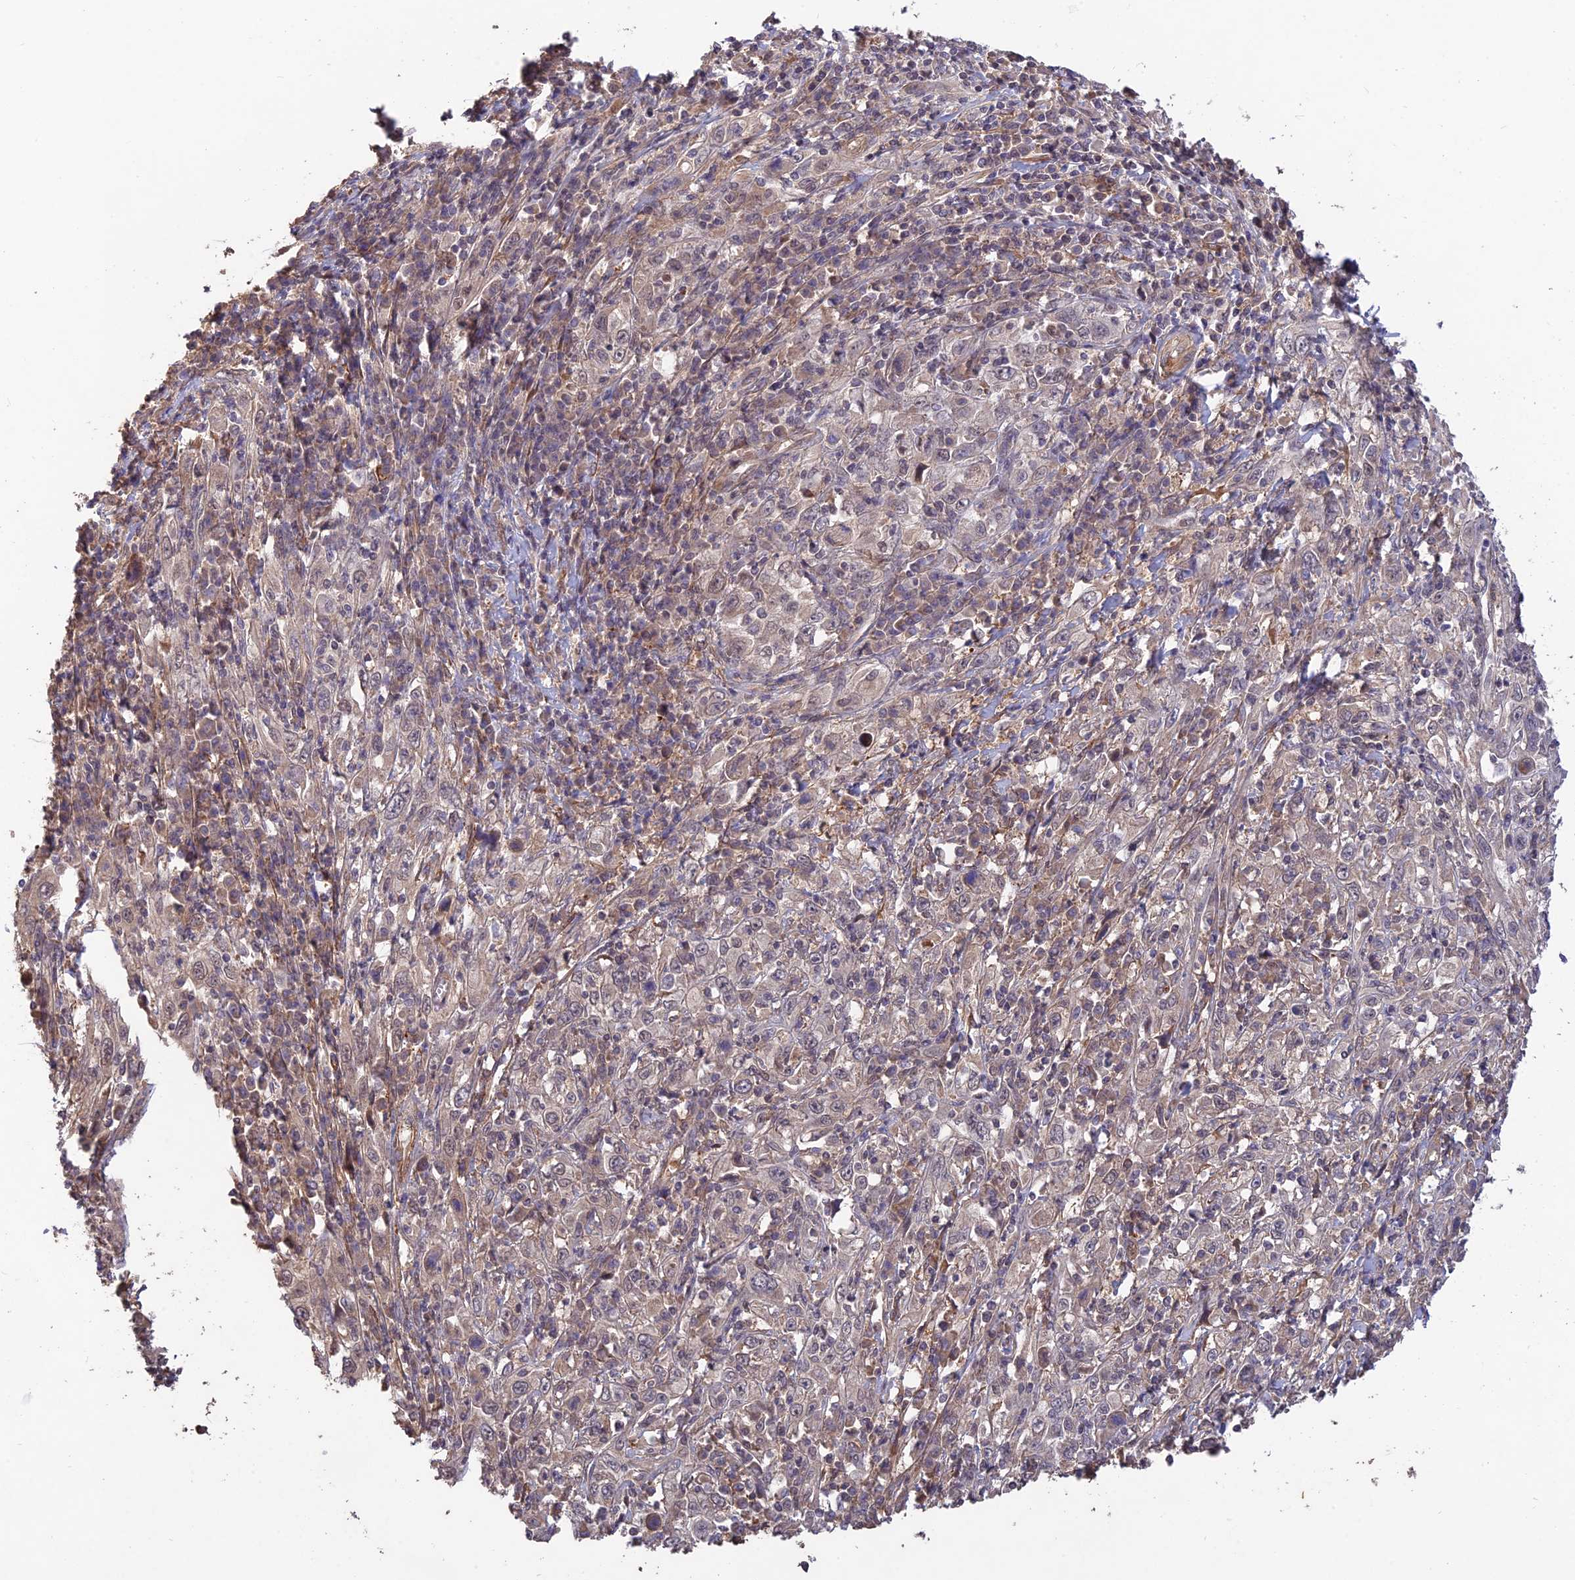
{"staining": {"intensity": "weak", "quantity": "<25%", "location": "nuclear"}, "tissue": "cervical cancer", "cell_type": "Tumor cells", "image_type": "cancer", "snomed": [{"axis": "morphology", "description": "Squamous cell carcinoma, NOS"}, {"axis": "topography", "description": "Cervix"}], "caption": "Micrograph shows no protein staining in tumor cells of cervical cancer tissue. (DAB IHC visualized using brightfield microscopy, high magnification).", "gene": "PAGR1", "patient": {"sex": "female", "age": 46}}